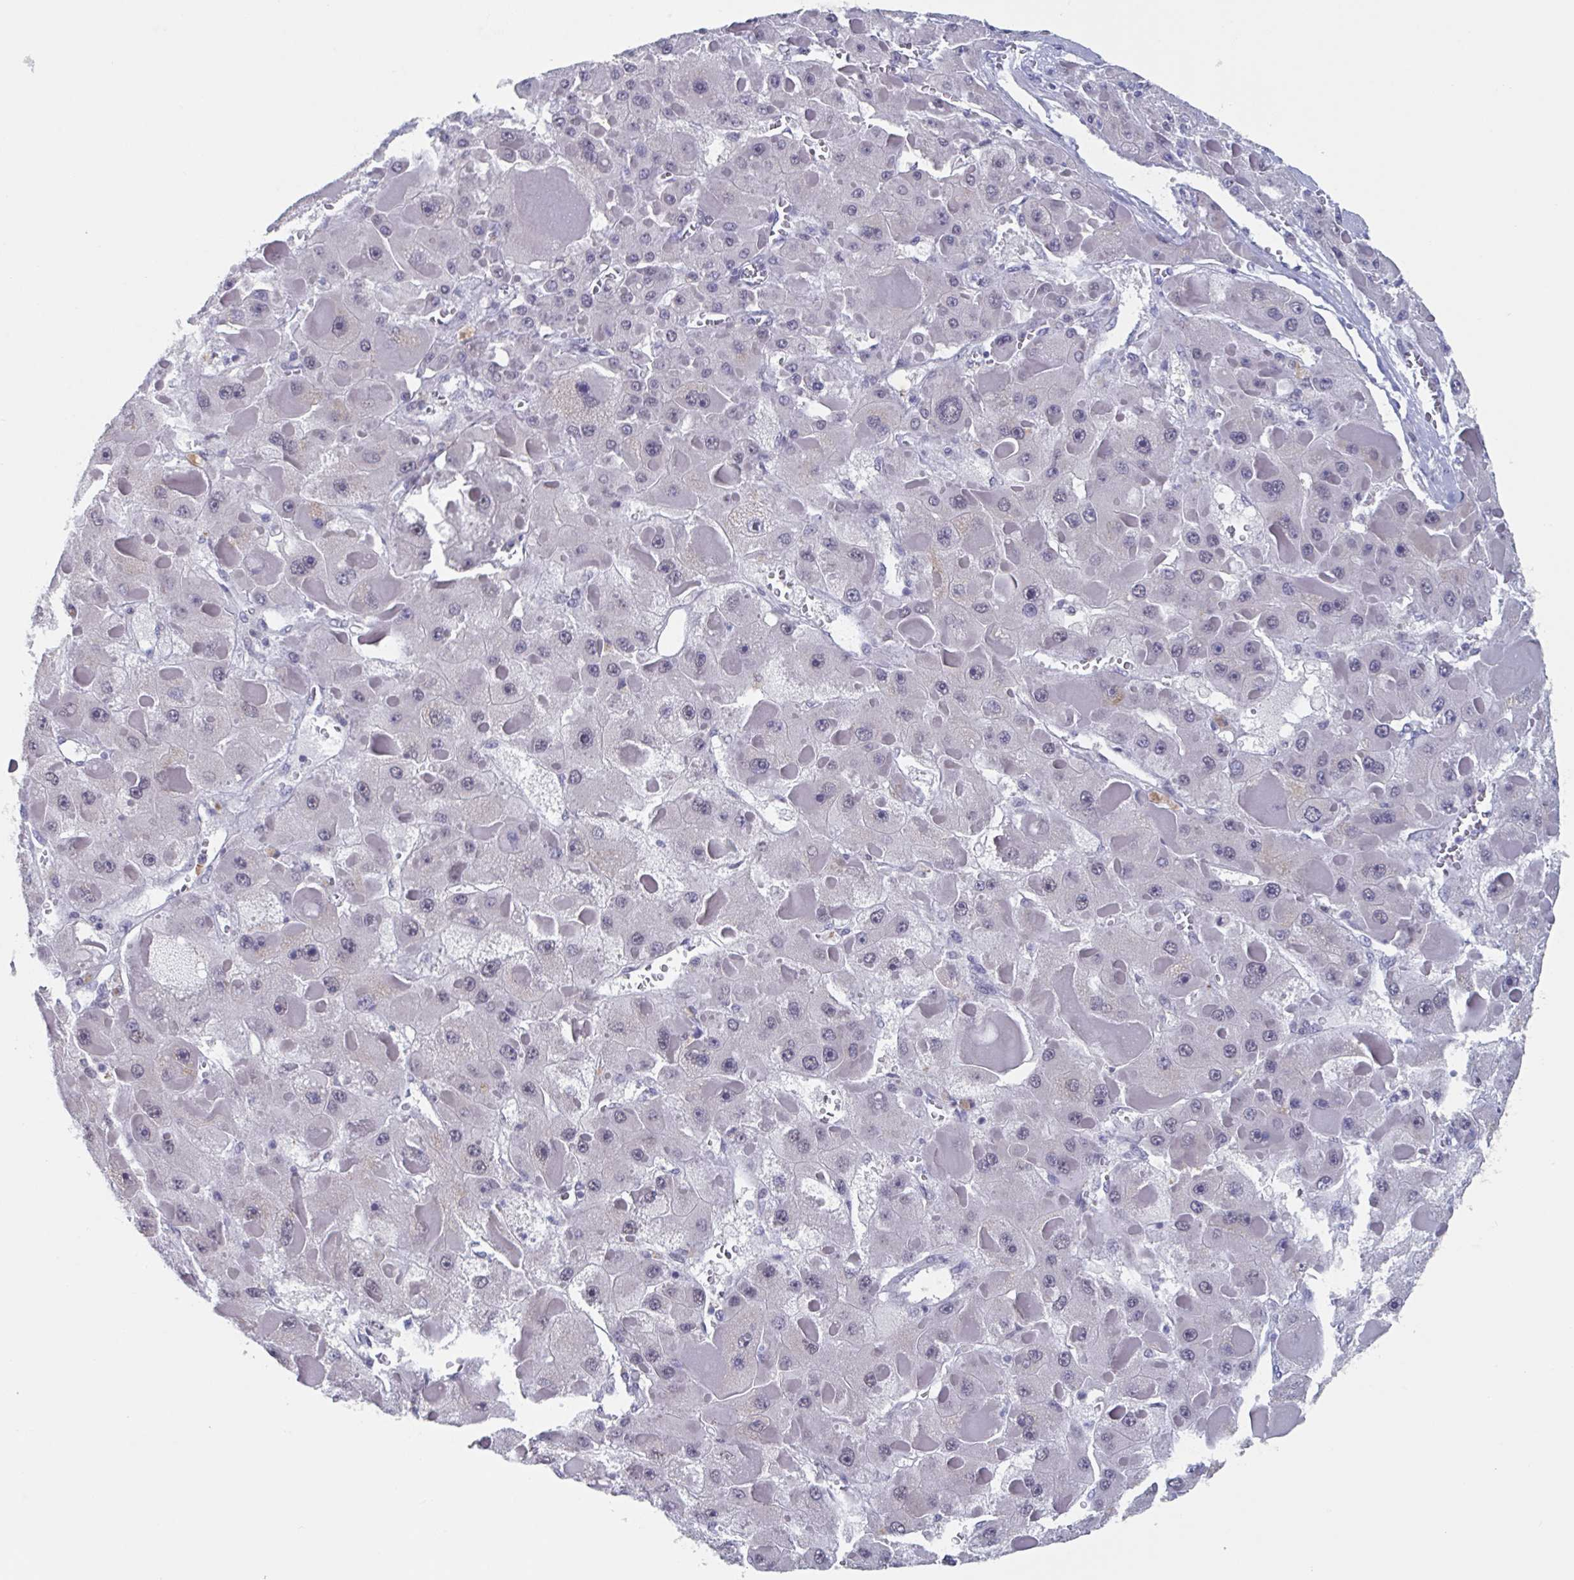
{"staining": {"intensity": "weak", "quantity": "<25%", "location": "nuclear"}, "tissue": "liver cancer", "cell_type": "Tumor cells", "image_type": "cancer", "snomed": [{"axis": "morphology", "description": "Carcinoma, Hepatocellular, NOS"}, {"axis": "topography", "description": "Liver"}], "caption": "High magnification brightfield microscopy of liver cancer stained with DAB (brown) and counterstained with hematoxylin (blue): tumor cells show no significant positivity. (IHC, brightfield microscopy, high magnification).", "gene": "KDM4D", "patient": {"sex": "female", "age": 73}}